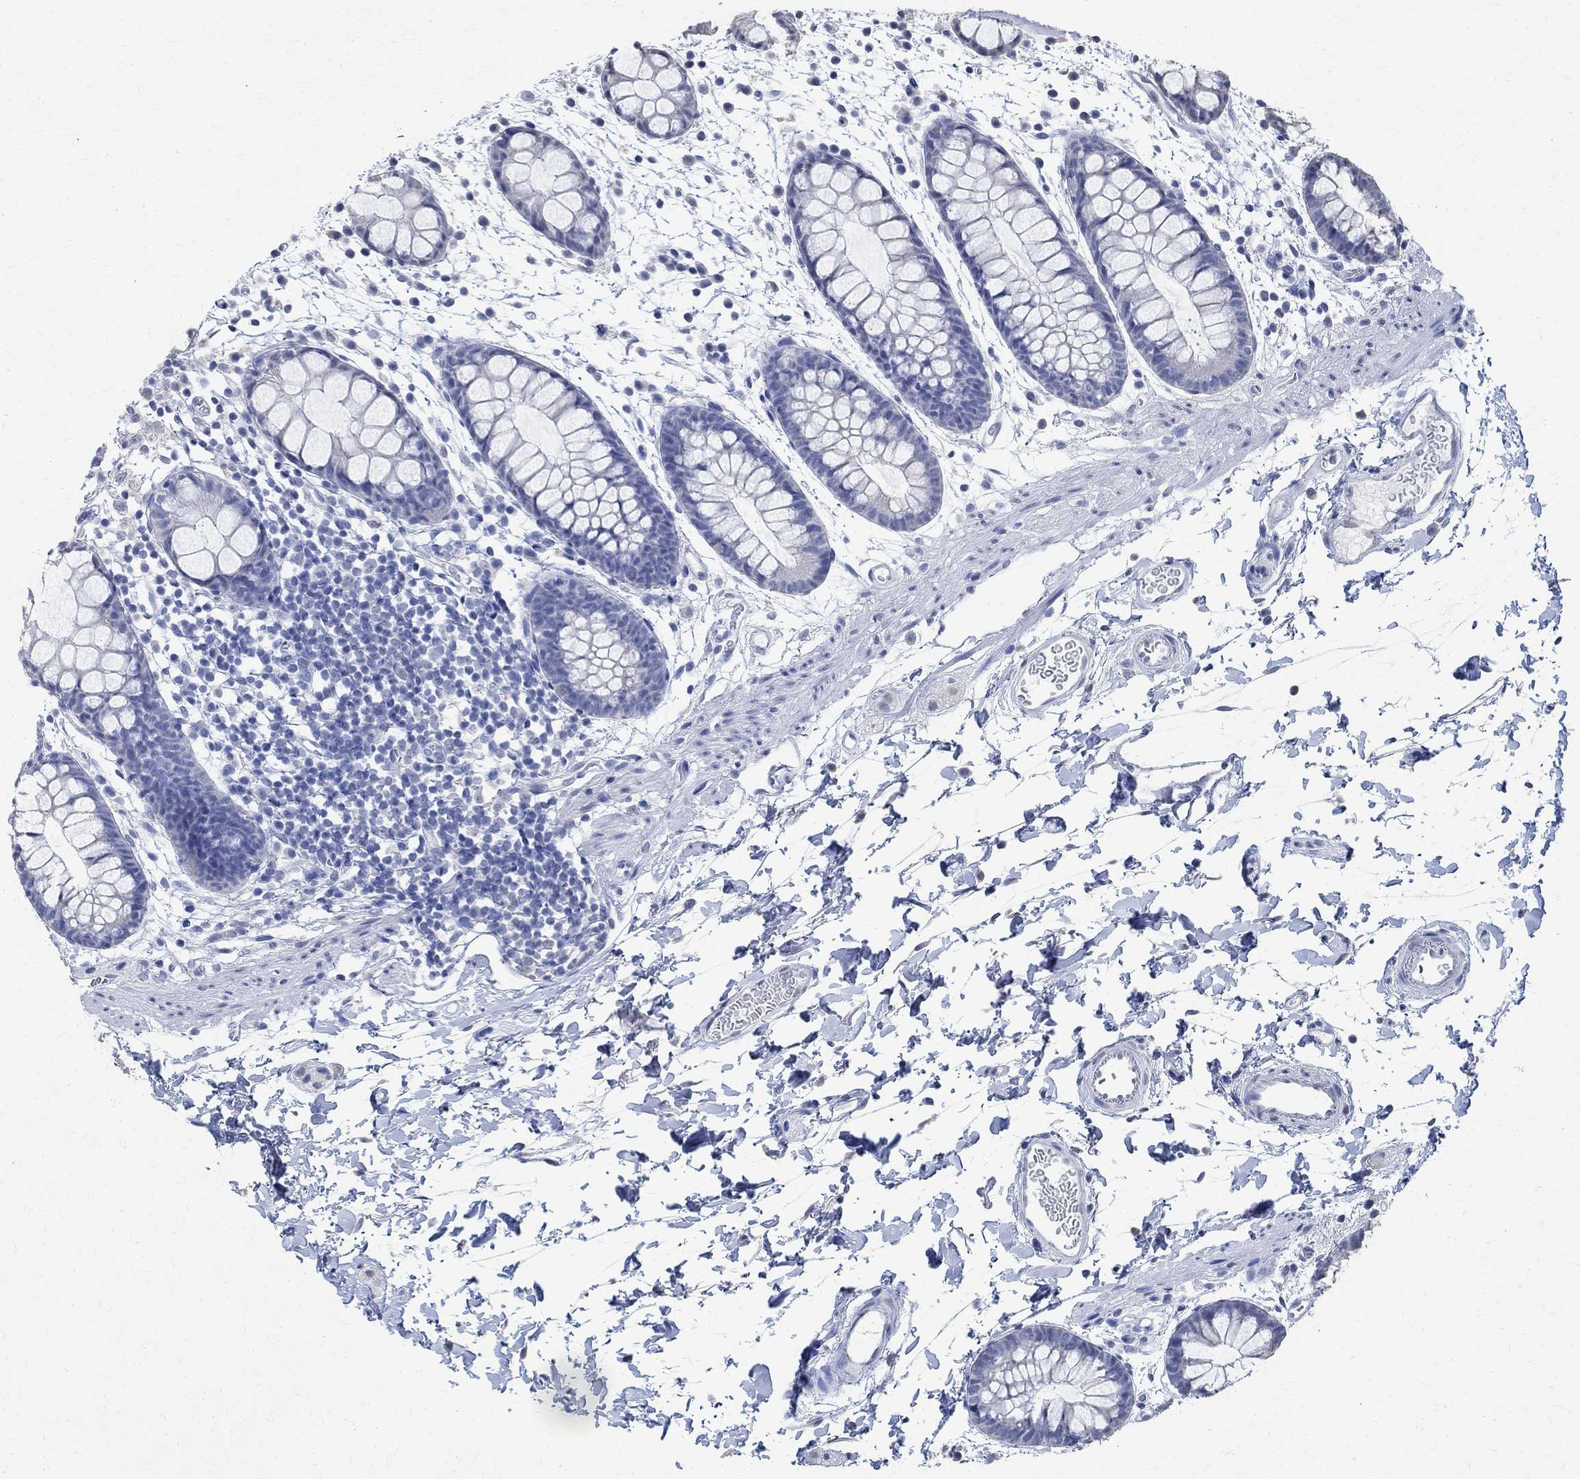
{"staining": {"intensity": "negative", "quantity": "none", "location": "none"}, "tissue": "rectum", "cell_type": "Glandular cells", "image_type": "normal", "snomed": [{"axis": "morphology", "description": "Normal tissue, NOS"}, {"axis": "topography", "description": "Rectum"}], "caption": "There is no significant expression in glandular cells of rectum.", "gene": "TMEM221", "patient": {"sex": "male", "age": 57}}